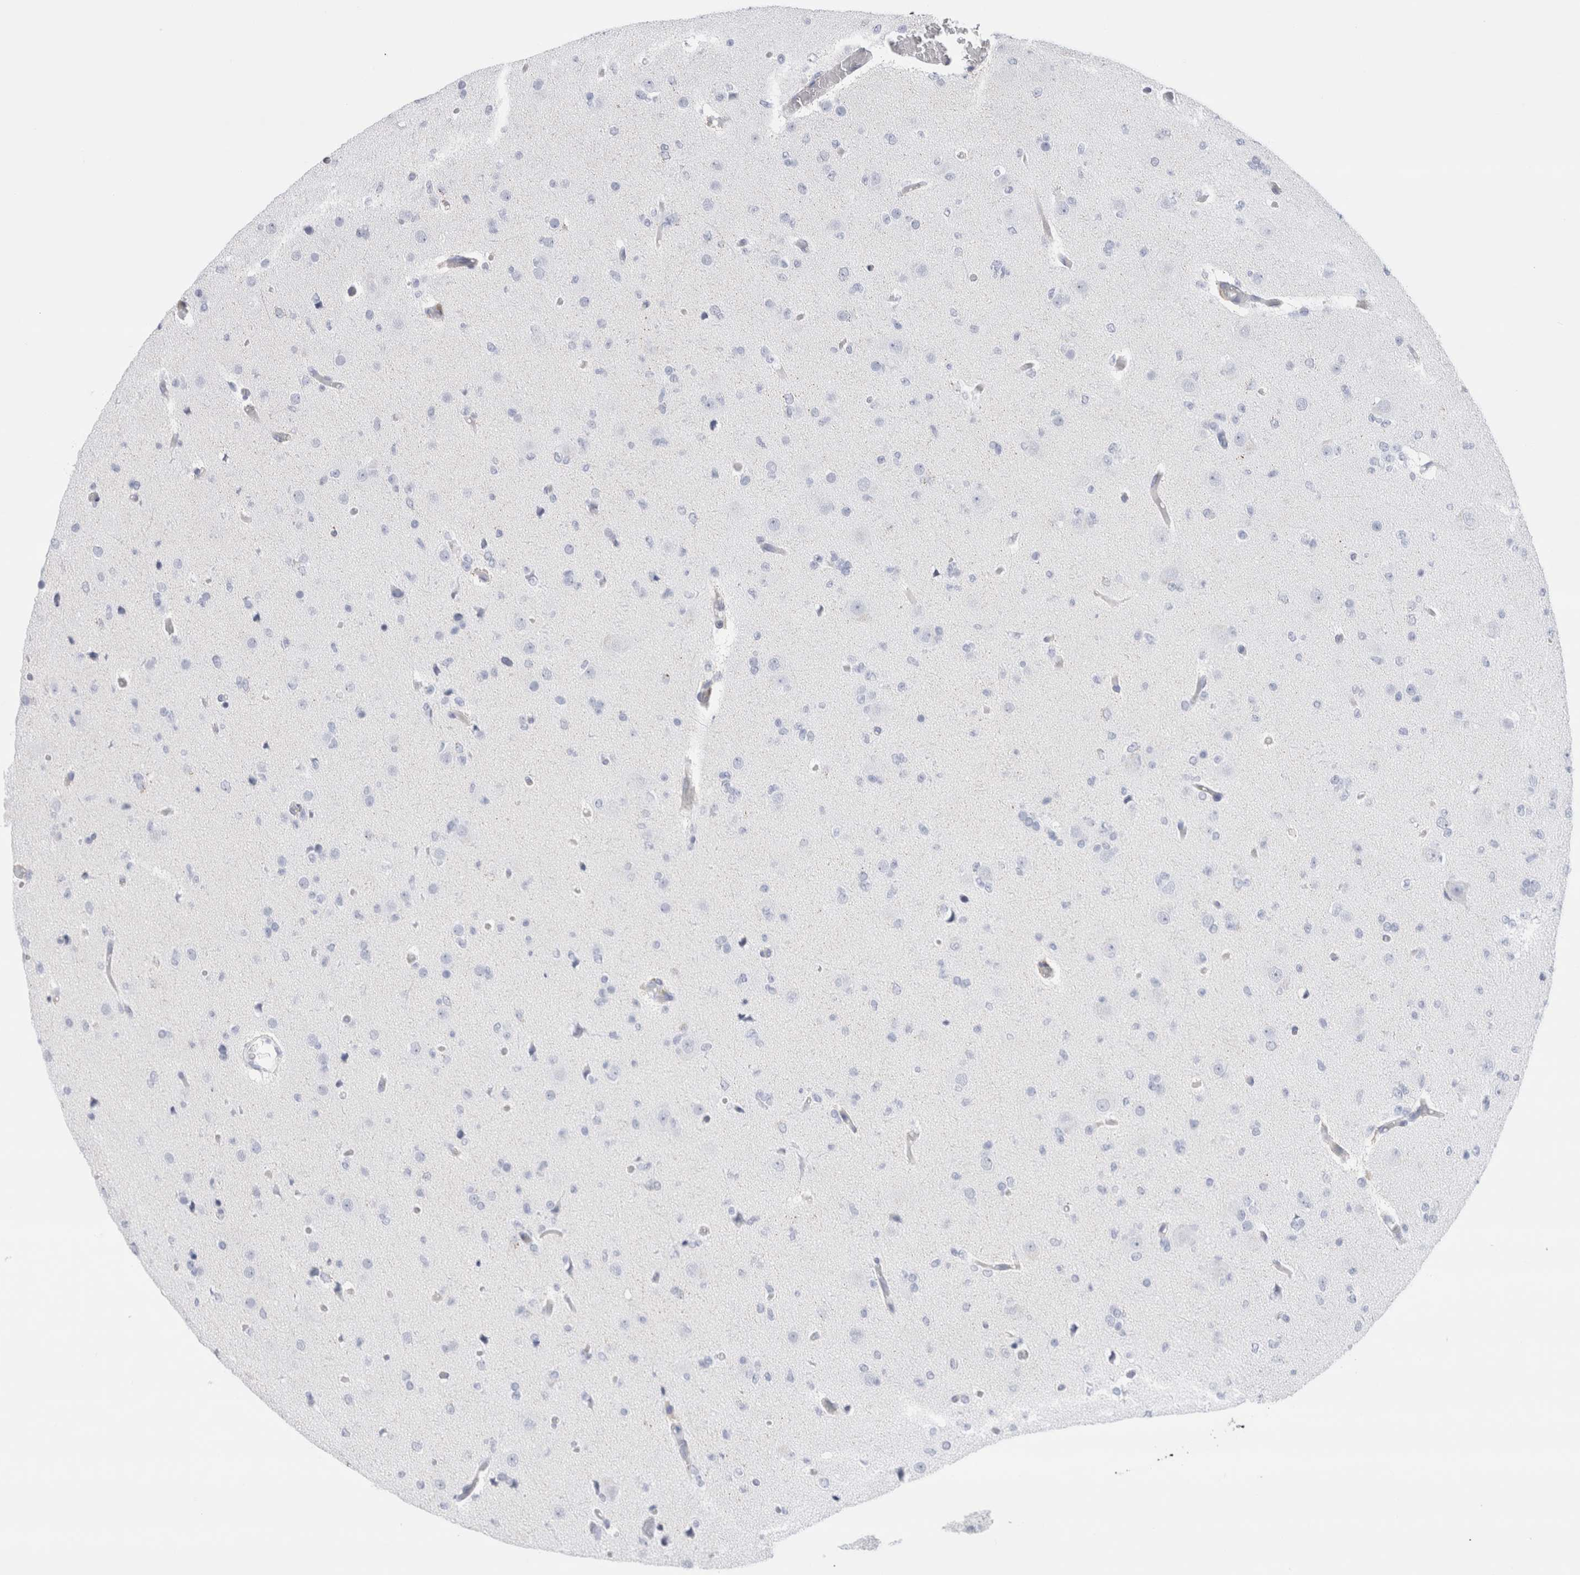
{"staining": {"intensity": "negative", "quantity": "none", "location": "none"}, "tissue": "glioma", "cell_type": "Tumor cells", "image_type": "cancer", "snomed": [{"axis": "morphology", "description": "Glioma, malignant, Low grade"}, {"axis": "topography", "description": "Brain"}], "caption": "Immunohistochemistry (IHC) of human glioma displays no expression in tumor cells.", "gene": "ECHDC2", "patient": {"sex": "female", "age": 22}}